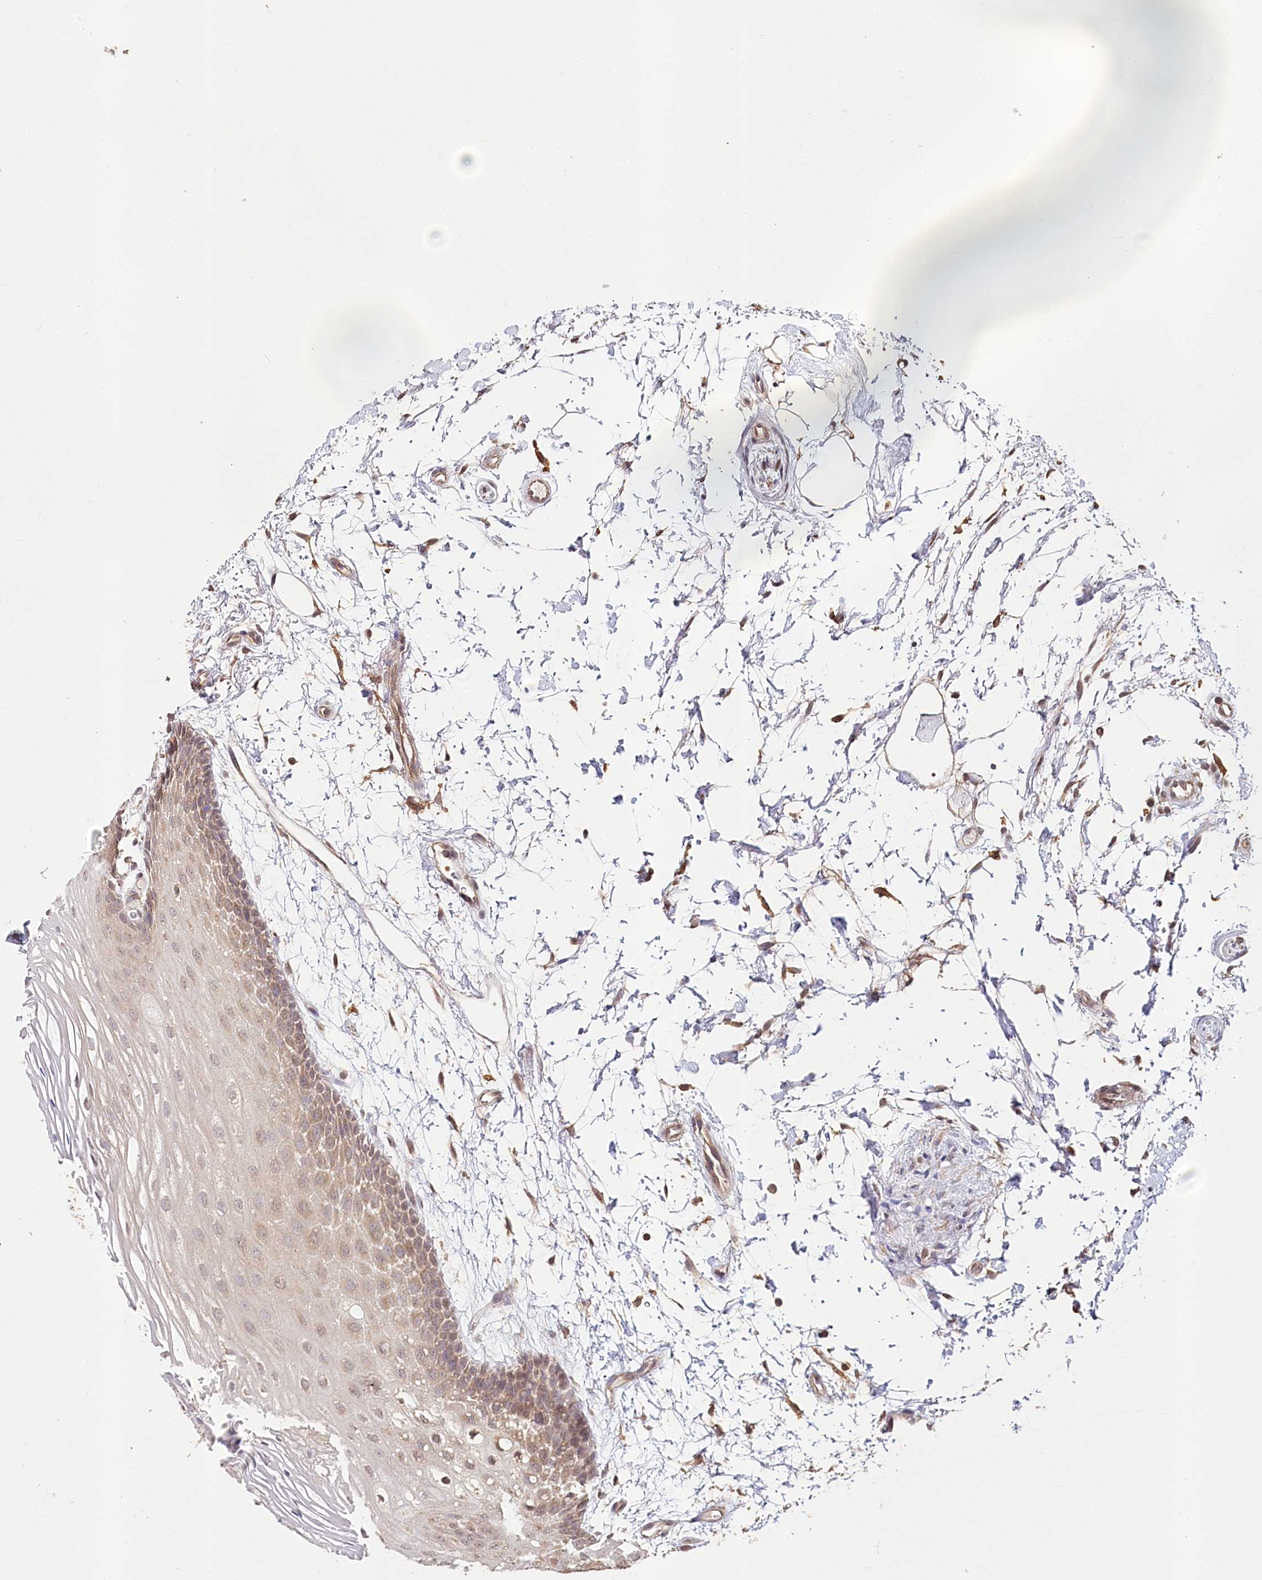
{"staining": {"intensity": "moderate", "quantity": "25%-75%", "location": "cytoplasmic/membranous,nuclear"}, "tissue": "oral mucosa", "cell_type": "Squamous epithelial cells", "image_type": "normal", "snomed": [{"axis": "morphology", "description": "Normal tissue, NOS"}, {"axis": "topography", "description": "Skeletal muscle"}, {"axis": "topography", "description": "Oral tissue"}, {"axis": "topography", "description": "Peripheral nerve tissue"}], "caption": "Brown immunohistochemical staining in unremarkable oral mucosa demonstrates moderate cytoplasmic/membranous,nuclear staining in approximately 25%-75% of squamous epithelial cells. (IHC, brightfield microscopy, high magnification).", "gene": "DMXL1", "patient": {"sex": "female", "age": 84}}